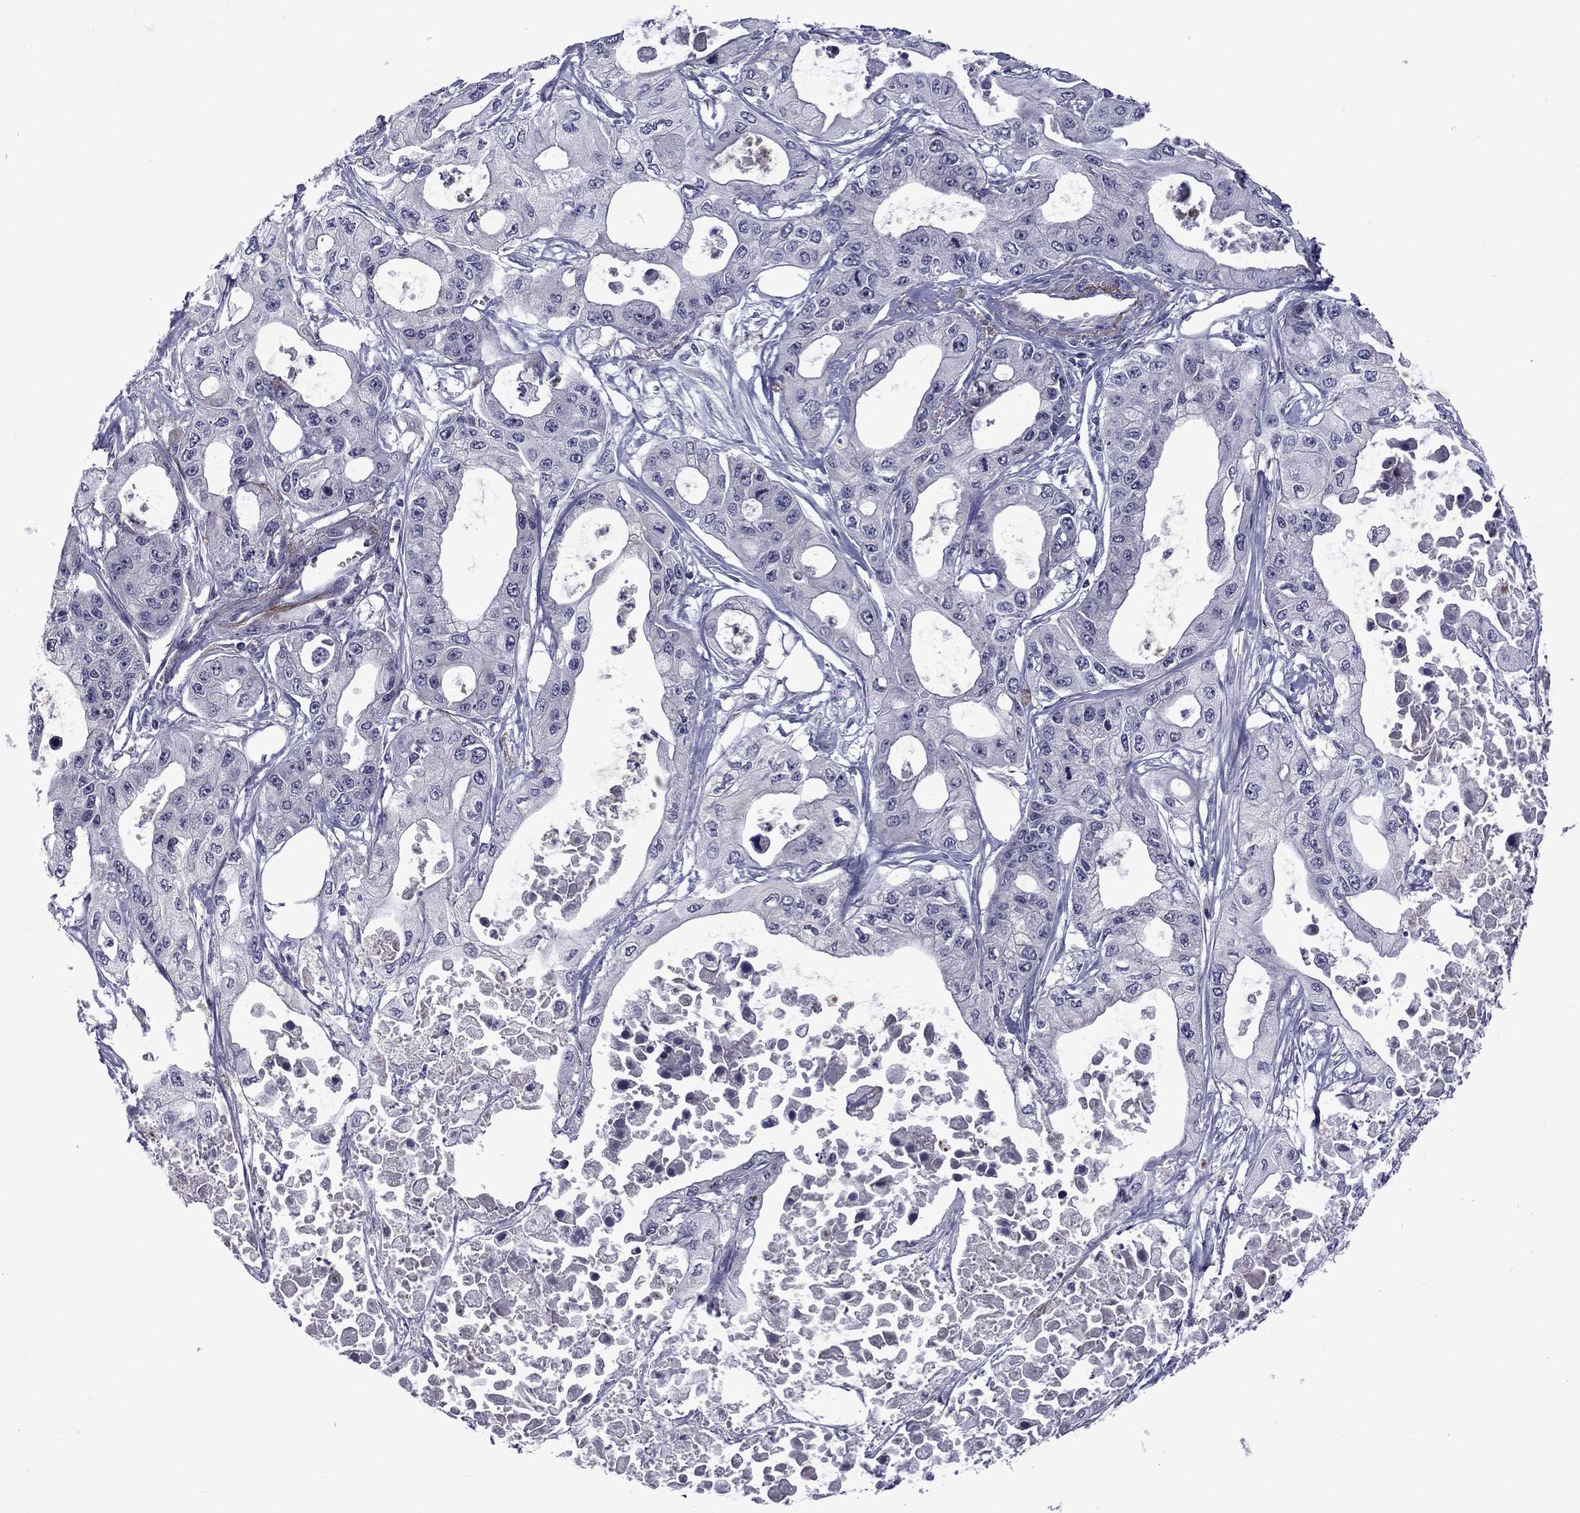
{"staining": {"intensity": "negative", "quantity": "none", "location": "none"}, "tissue": "pancreatic cancer", "cell_type": "Tumor cells", "image_type": "cancer", "snomed": [{"axis": "morphology", "description": "Adenocarcinoma, NOS"}, {"axis": "topography", "description": "Pancreas"}], "caption": "IHC of pancreatic cancer reveals no expression in tumor cells.", "gene": "SNTA1", "patient": {"sex": "male", "age": 70}}